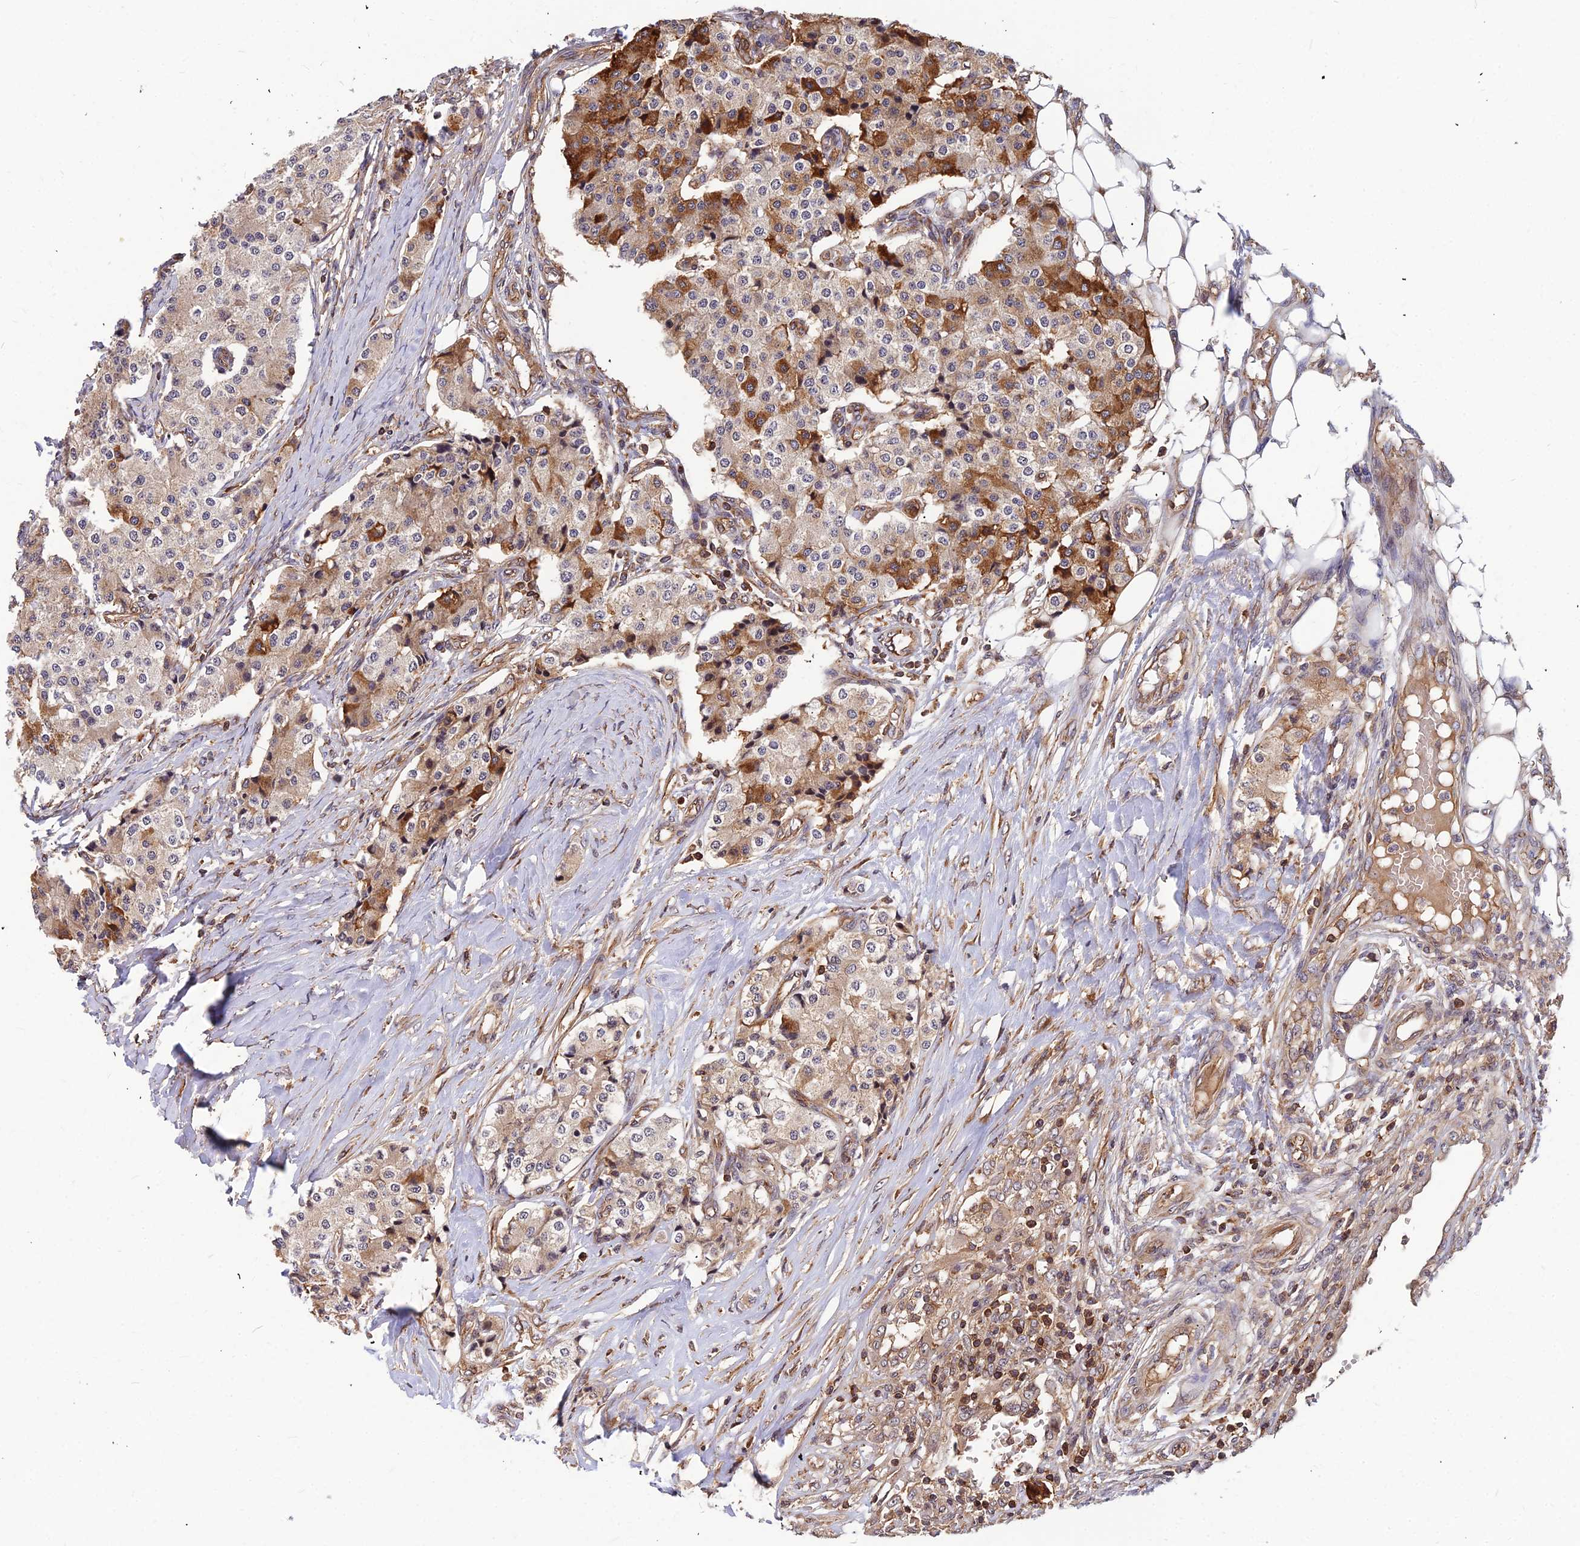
{"staining": {"intensity": "moderate", "quantity": "<25%", "location": "cytoplasmic/membranous"}, "tissue": "carcinoid", "cell_type": "Tumor cells", "image_type": "cancer", "snomed": [{"axis": "morphology", "description": "Carcinoid, malignant, NOS"}, {"axis": "topography", "description": "Colon"}], "caption": "Human carcinoid stained for a protein (brown) shows moderate cytoplasmic/membranous positive positivity in approximately <25% of tumor cells.", "gene": "ZNF467", "patient": {"sex": "female", "age": 52}}